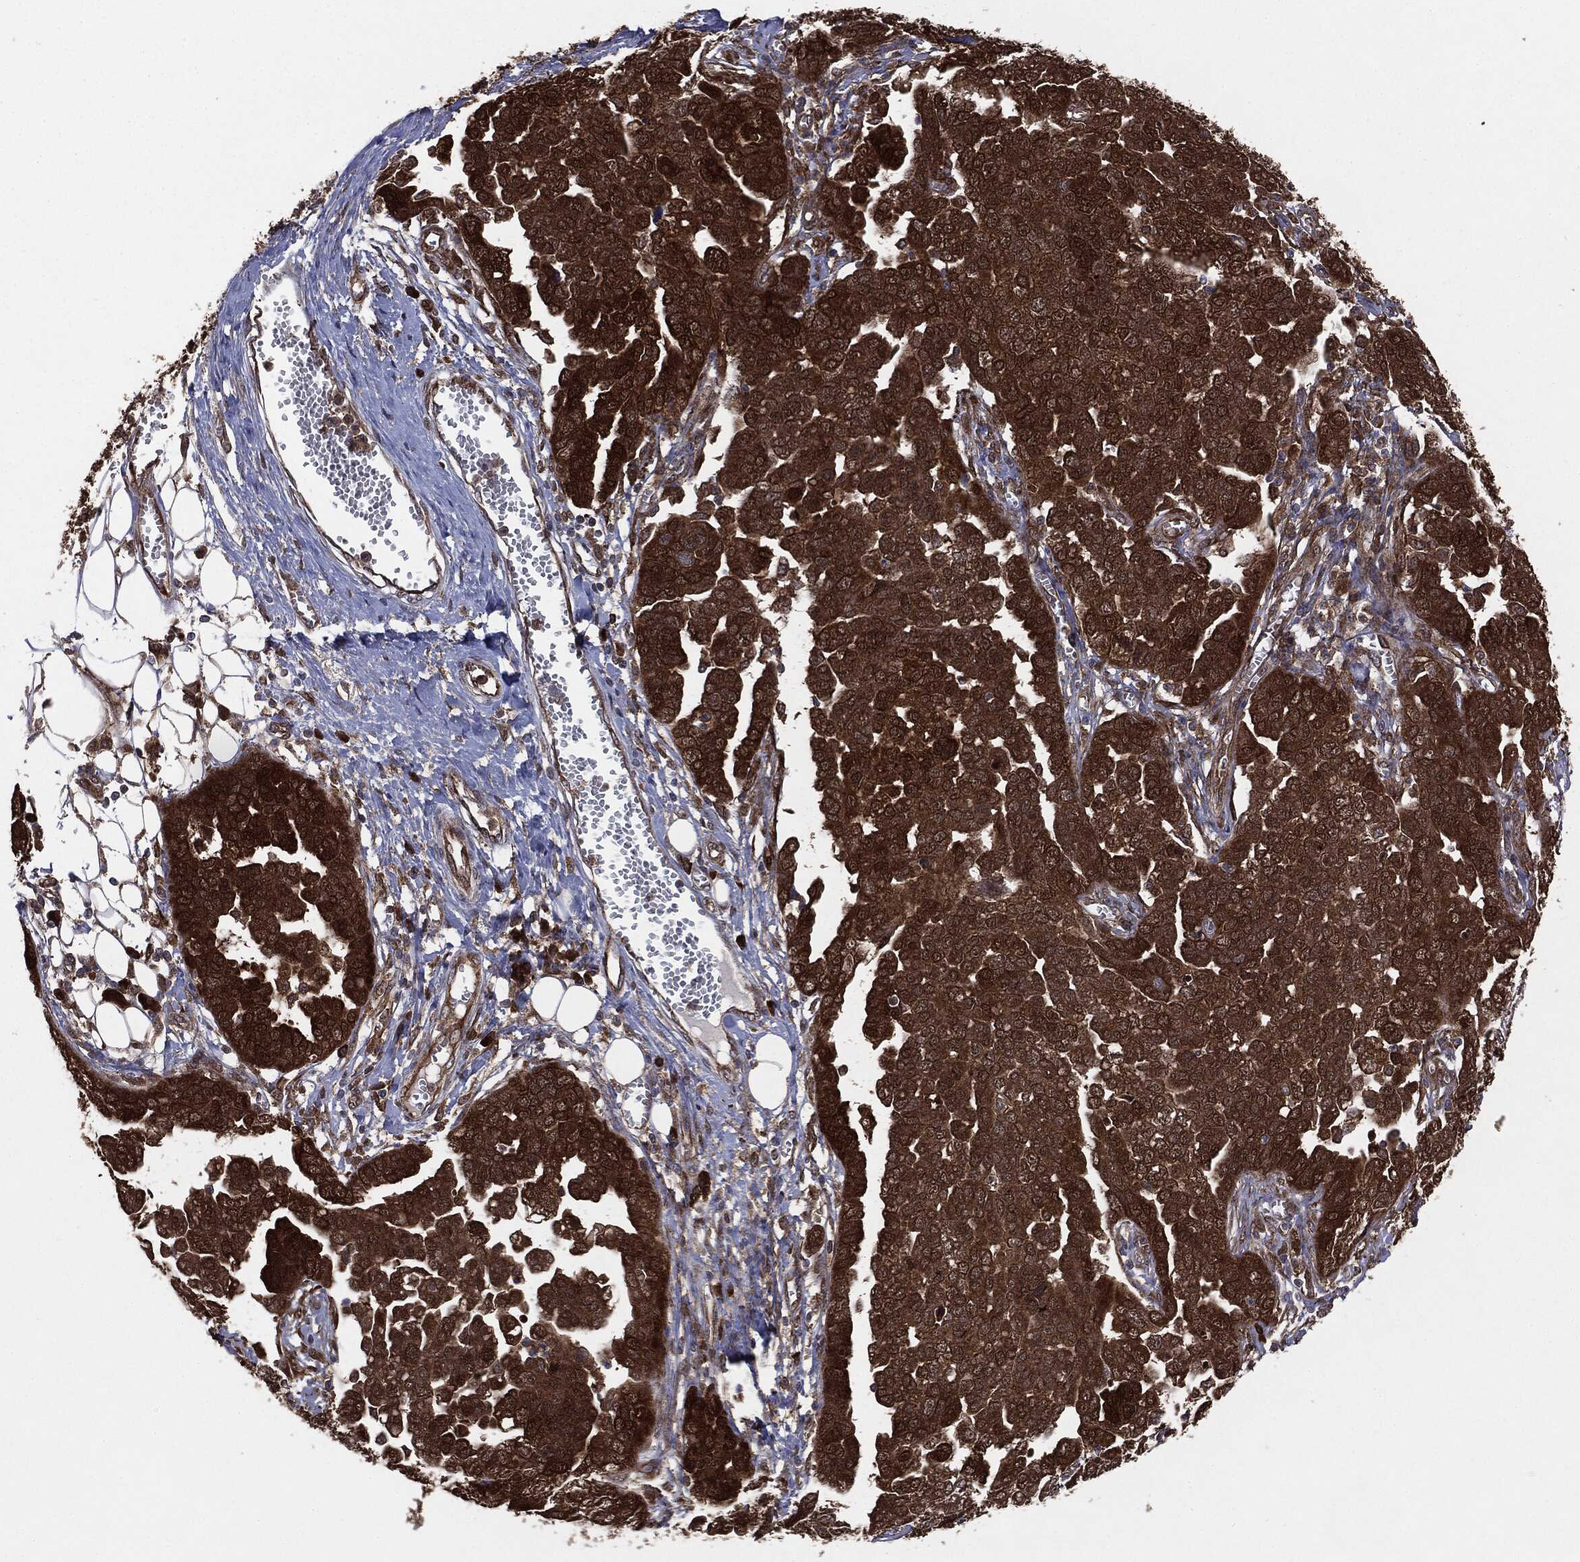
{"staining": {"intensity": "strong", "quantity": ">75%", "location": "cytoplasmic/membranous"}, "tissue": "ovarian cancer", "cell_type": "Tumor cells", "image_type": "cancer", "snomed": [{"axis": "morphology", "description": "Cystadenocarcinoma, serous, NOS"}, {"axis": "topography", "description": "Ovary"}], "caption": "Approximately >75% of tumor cells in ovarian cancer show strong cytoplasmic/membranous protein expression as visualized by brown immunohistochemical staining.", "gene": "NME1", "patient": {"sex": "female", "age": 59}}